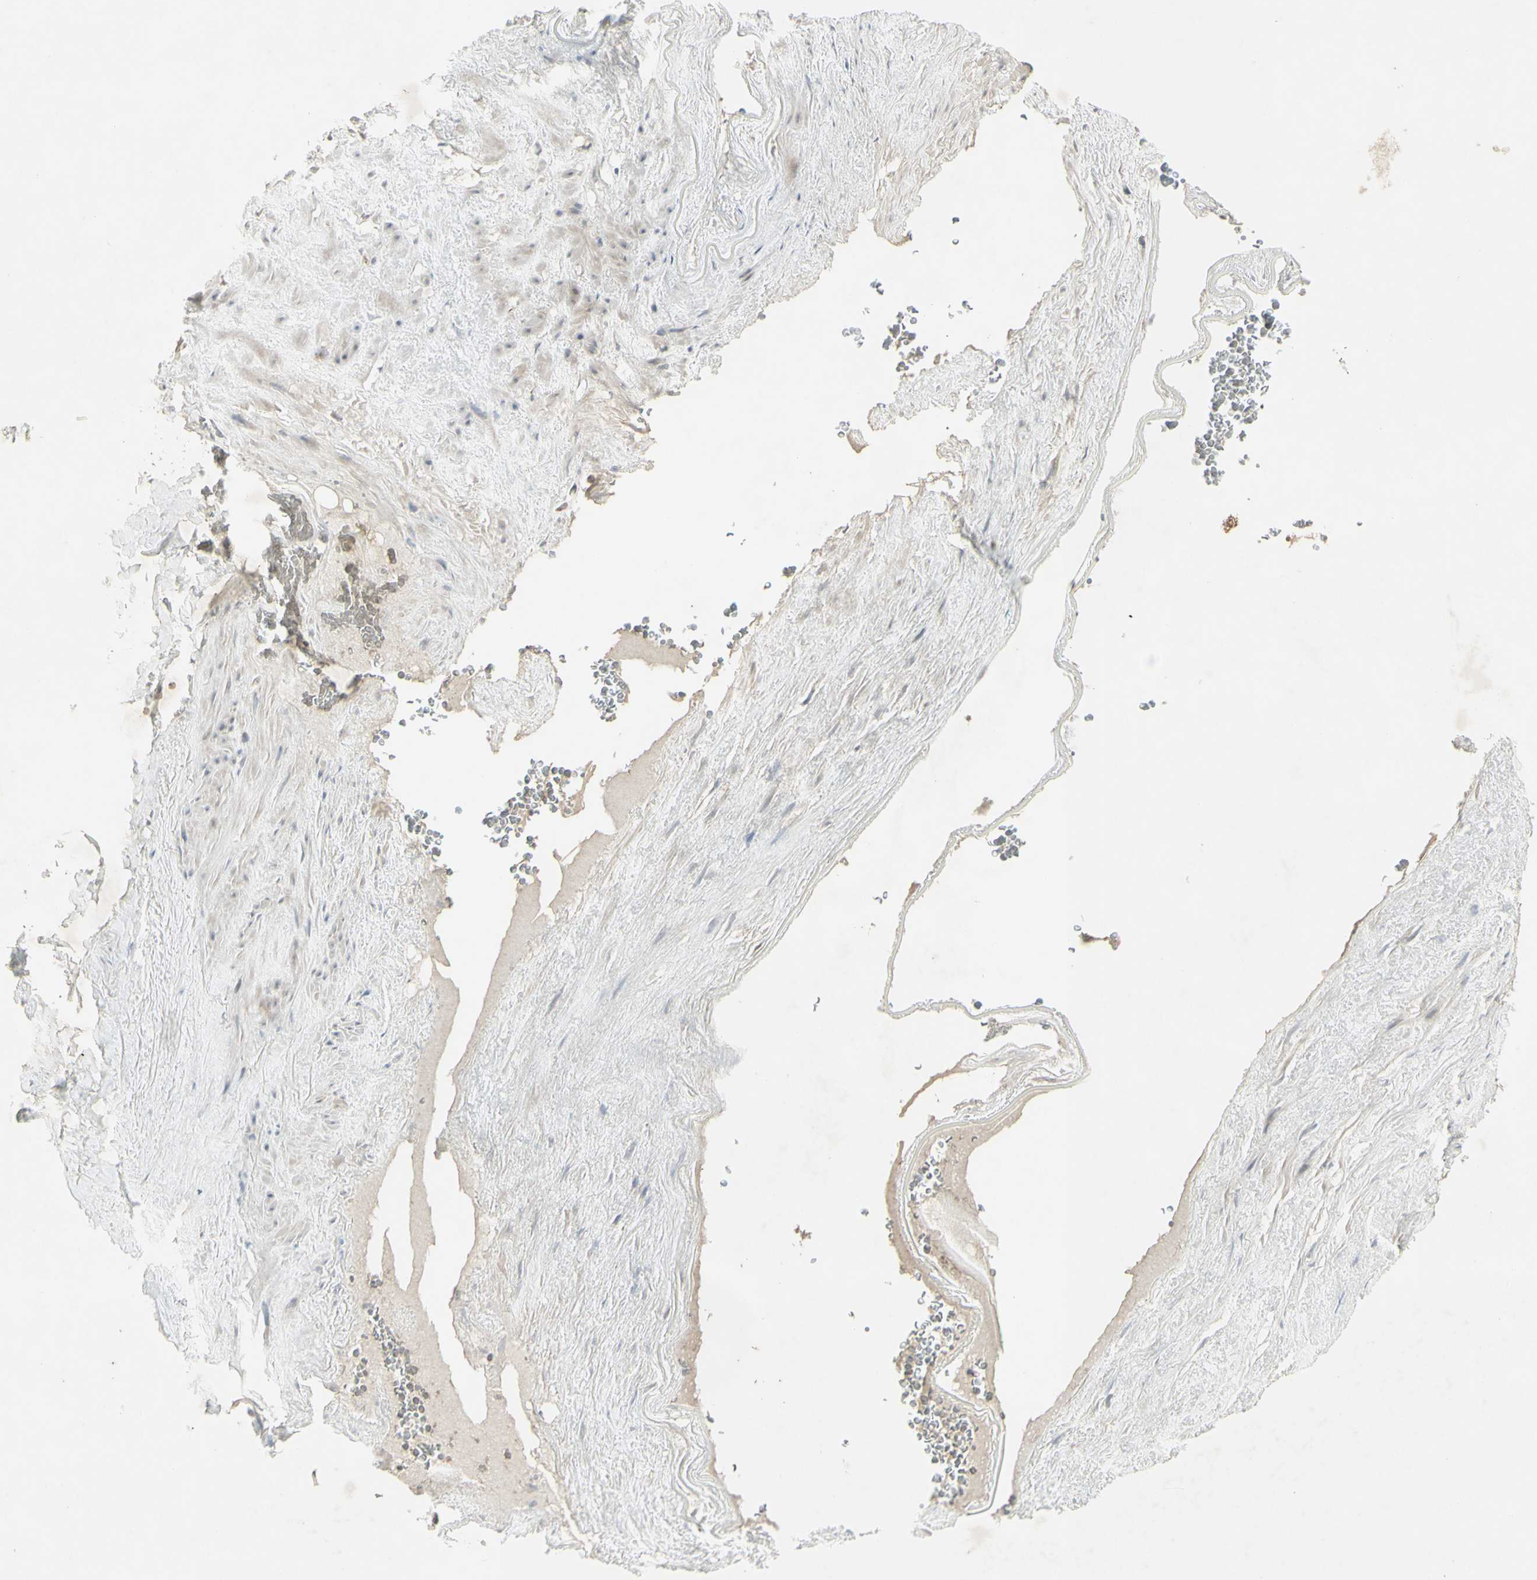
{"staining": {"intensity": "negative", "quantity": "none", "location": "none"}, "tissue": "adipose tissue", "cell_type": "Adipocytes", "image_type": "normal", "snomed": [{"axis": "morphology", "description": "Normal tissue, NOS"}, {"axis": "topography", "description": "Peripheral nerve tissue"}], "caption": "Image shows no significant protein expression in adipocytes of unremarkable adipose tissue.", "gene": "C1orf116", "patient": {"sex": "male", "age": 70}}